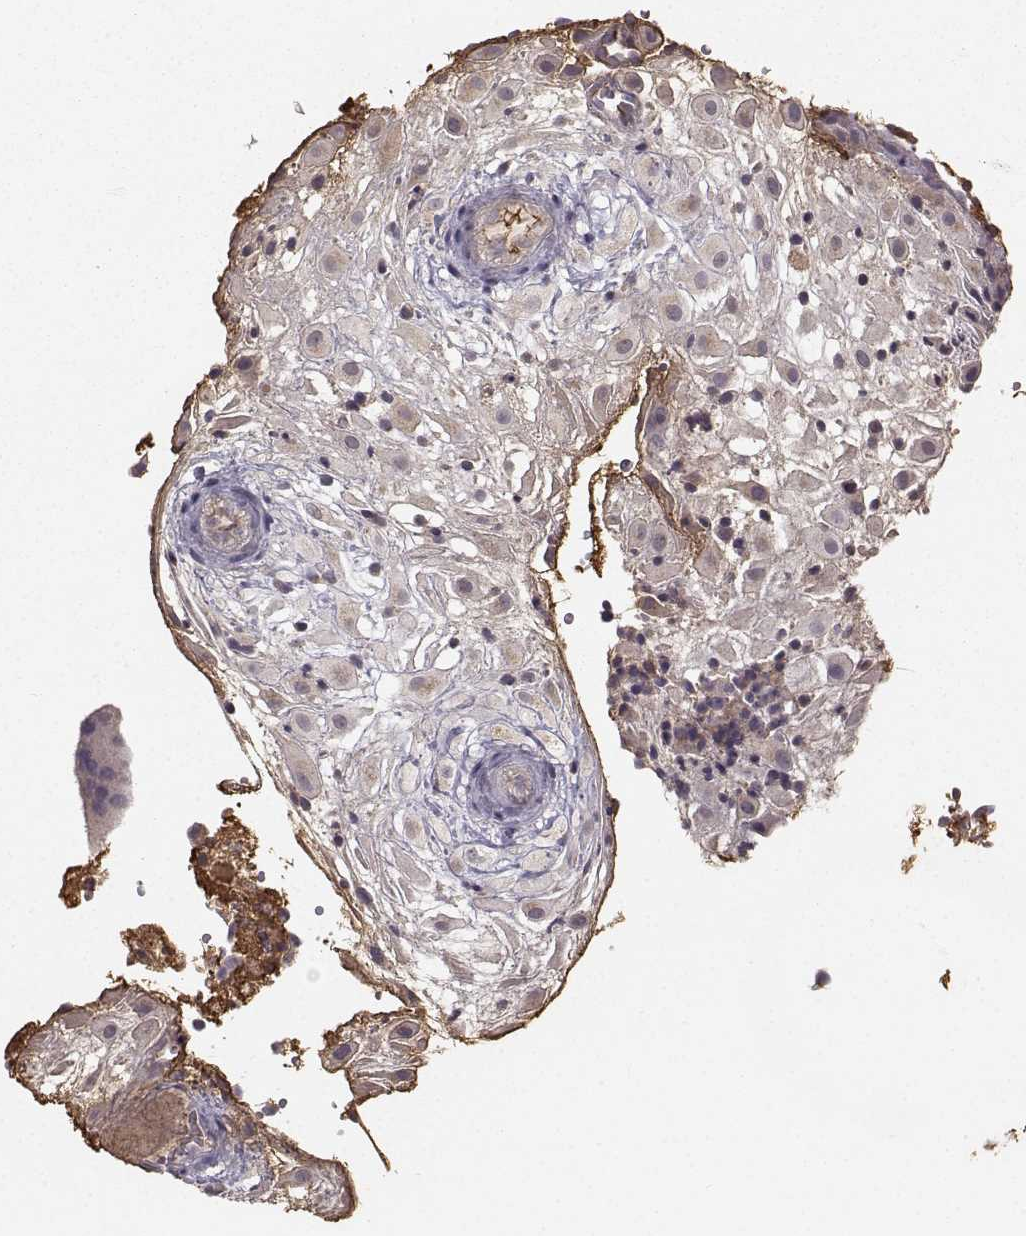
{"staining": {"intensity": "weak", "quantity": "<25%", "location": "cytoplasmic/membranous"}, "tissue": "placenta", "cell_type": "Decidual cells", "image_type": "normal", "snomed": [{"axis": "morphology", "description": "Normal tissue, NOS"}, {"axis": "topography", "description": "Placenta"}], "caption": "Decidual cells show no significant positivity in normal placenta. (IHC, brightfield microscopy, high magnification).", "gene": "WNT6", "patient": {"sex": "female", "age": 24}}